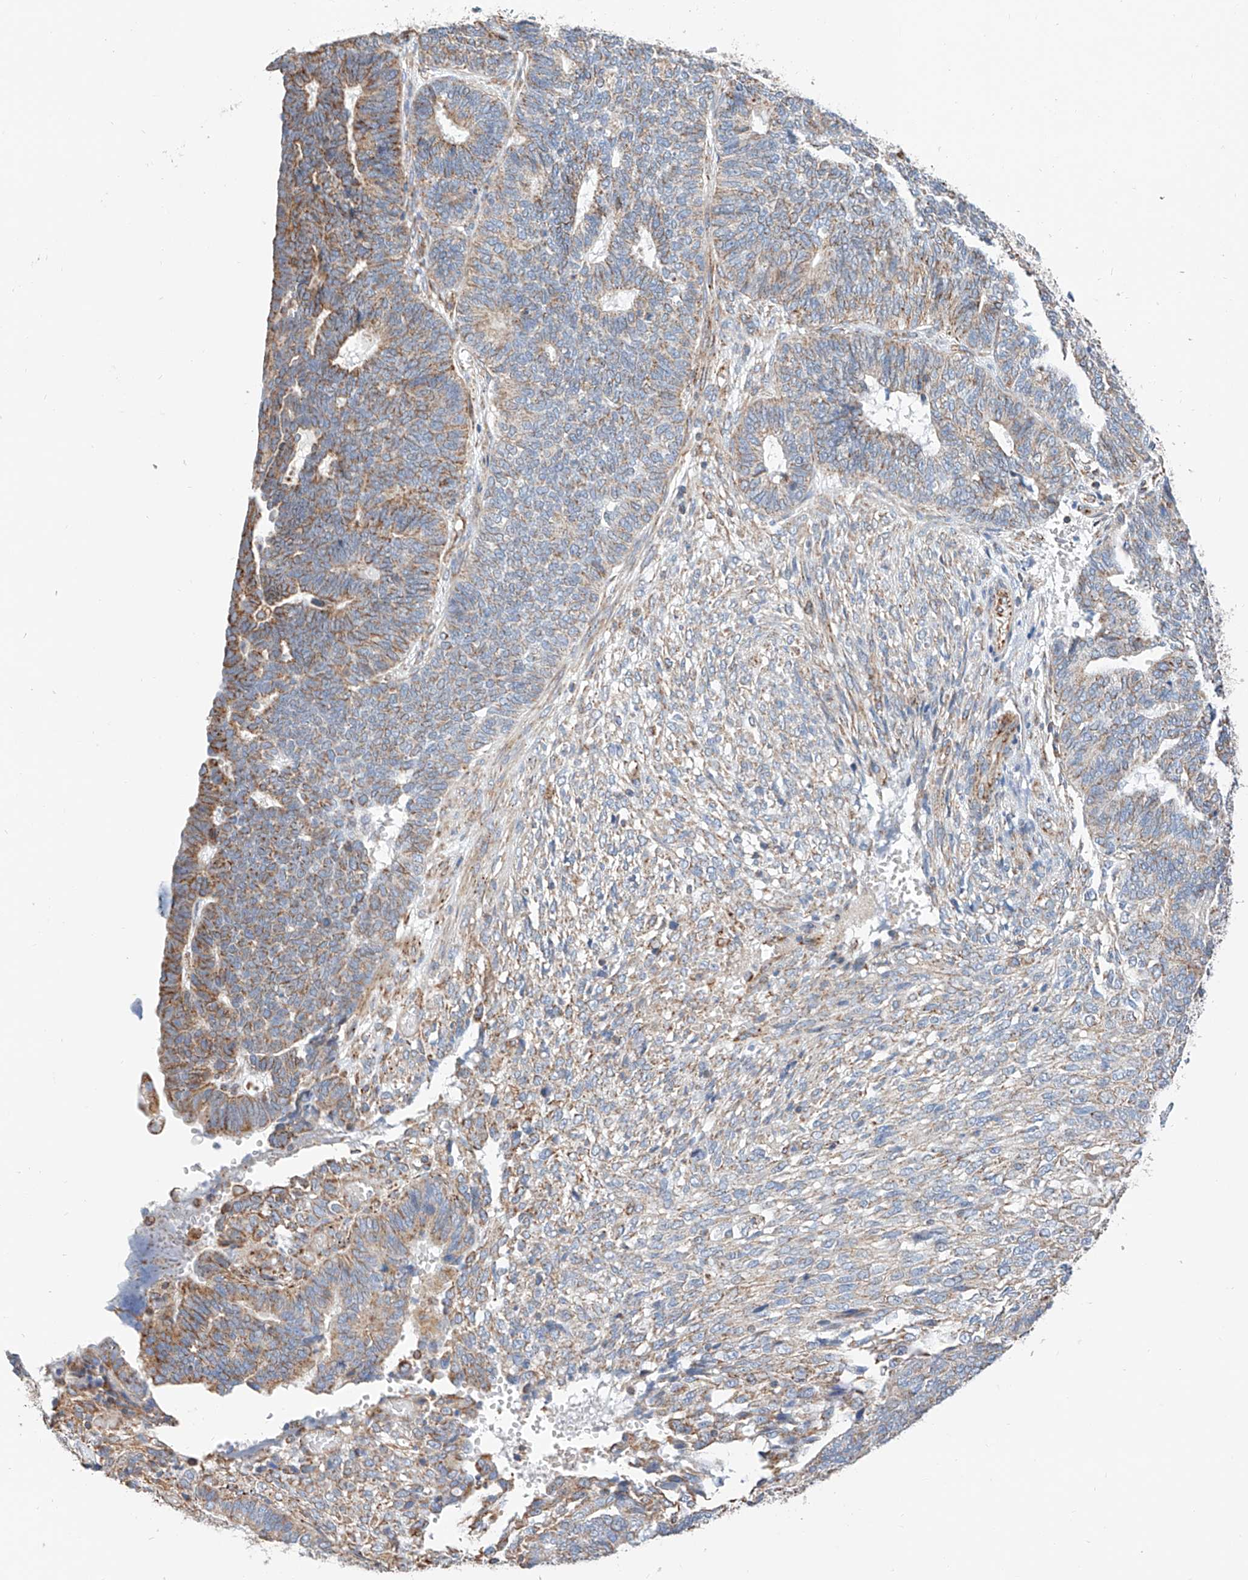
{"staining": {"intensity": "moderate", "quantity": "25%-75%", "location": "cytoplasmic/membranous"}, "tissue": "endometrial cancer", "cell_type": "Tumor cells", "image_type": "cancer", "snomed": [{"axis": "morphology", "description": "Adenocarcinoma, NOS"}, {"axis": "topography", "description": "Endometrium"}], "caption": "Adenocarcinoma (endometrial) stained with a brown dye exhibits moderate cytoplasmic/membranous positive positivity in about 25%-75% of tumor cells.", "gene": "NDUFV3", "patient": {"sex": "female", "age": 70}}